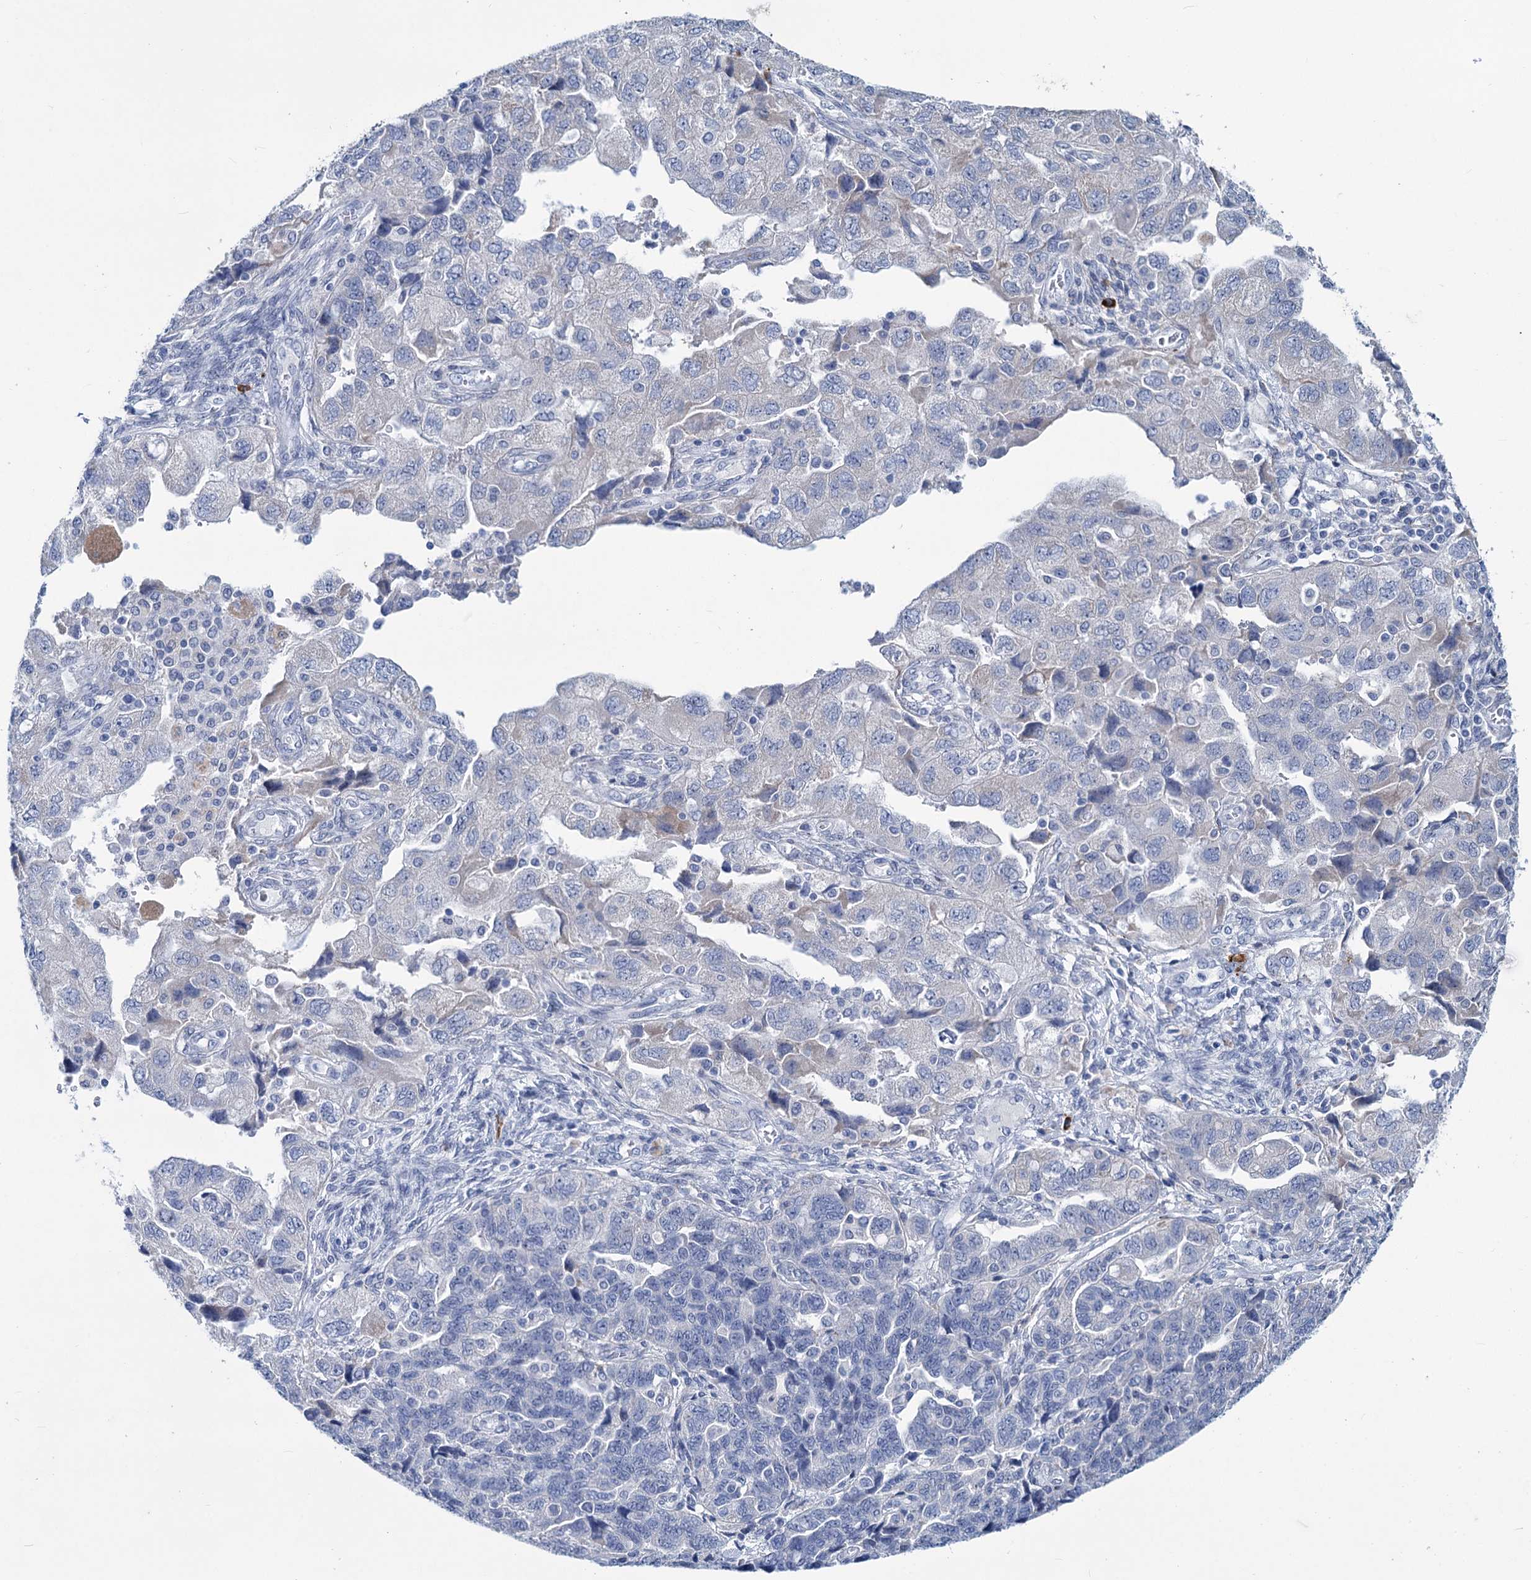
{"staining": {"intensity": "negative", "quantity": "none", "location": "none"}, "tissue": "ovarian cancer", "cell_type": "Tumor cells", "image_type": "cancer", "snomed": [{"axis": "morphology", "description": "Carcinoma, NOS"}, {"axis": "morphology", "description": "Cystadenocarcinoma, serous, NOS"}, {"axis": "topography", "description": "Ovary"}], "caption": "Photomicrograph shows no significant protein staining in tumor cells of ovarian cancer (serous cystadenocarcinoma).", "gene": "NEU3", "patient": {"sex": "female", "age": 69}}